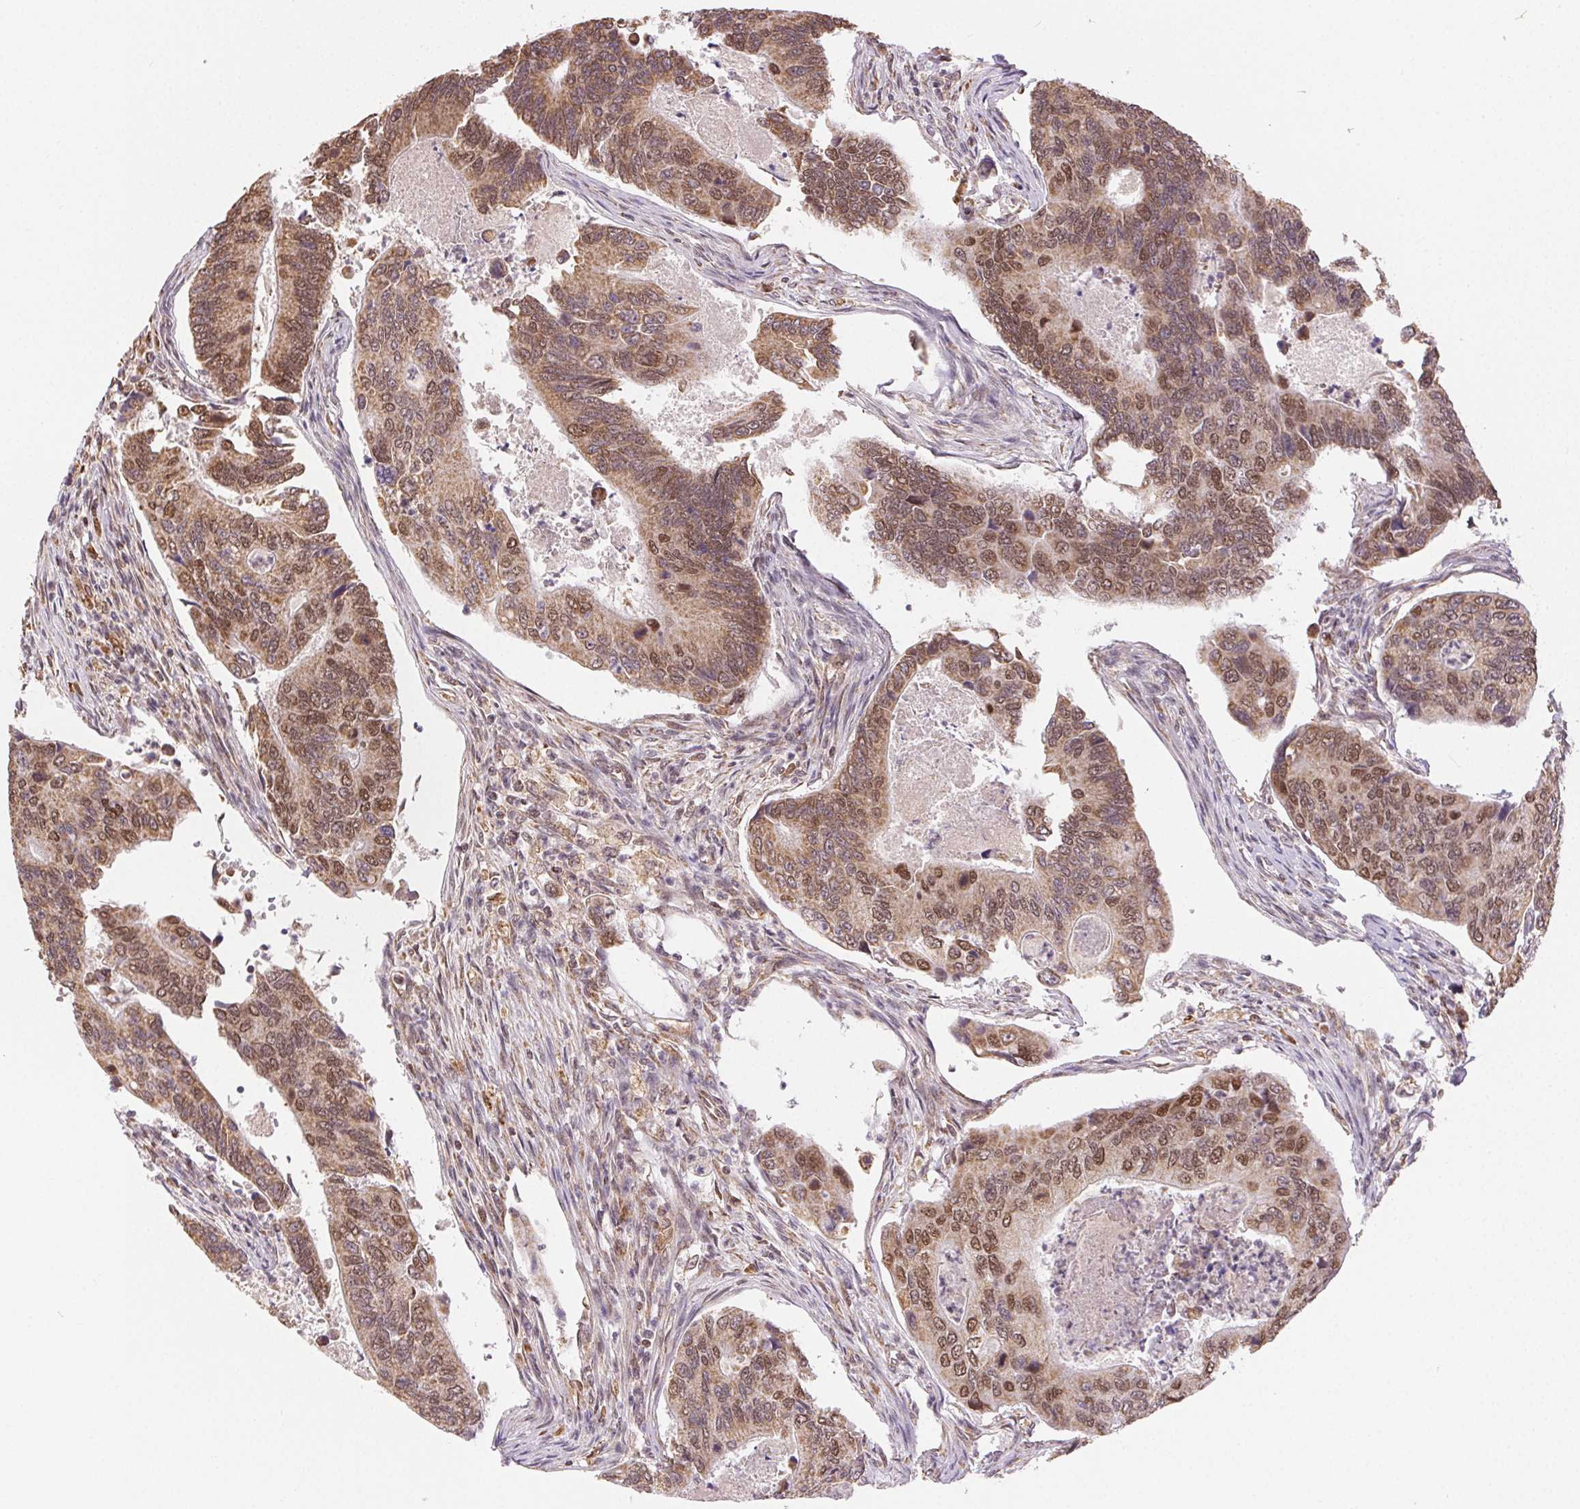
{"staining": {"intensity": "moderate", "quantity": ">75%", "location": "nuclear"}, "tissue": "colorectal cancer", "cell_type": "Tumor cells", "image_type": "cancer", "snomed": [{"axis": "morphology", "description": "Adenocarcinoma, NOS"}, {"axis": "topography", "description": "Colon"}], "caption": "Tumor cells display moderate nuclear expression in approximately >75% of cells in colorectal cancer (adenocarcinoma). (DAB (3,3'-diaminobenzidine) IHC with brightfield microscopy, high magnification).", "gene": "PIWIL4", "patient": {"sex": "female", "age": 67}}